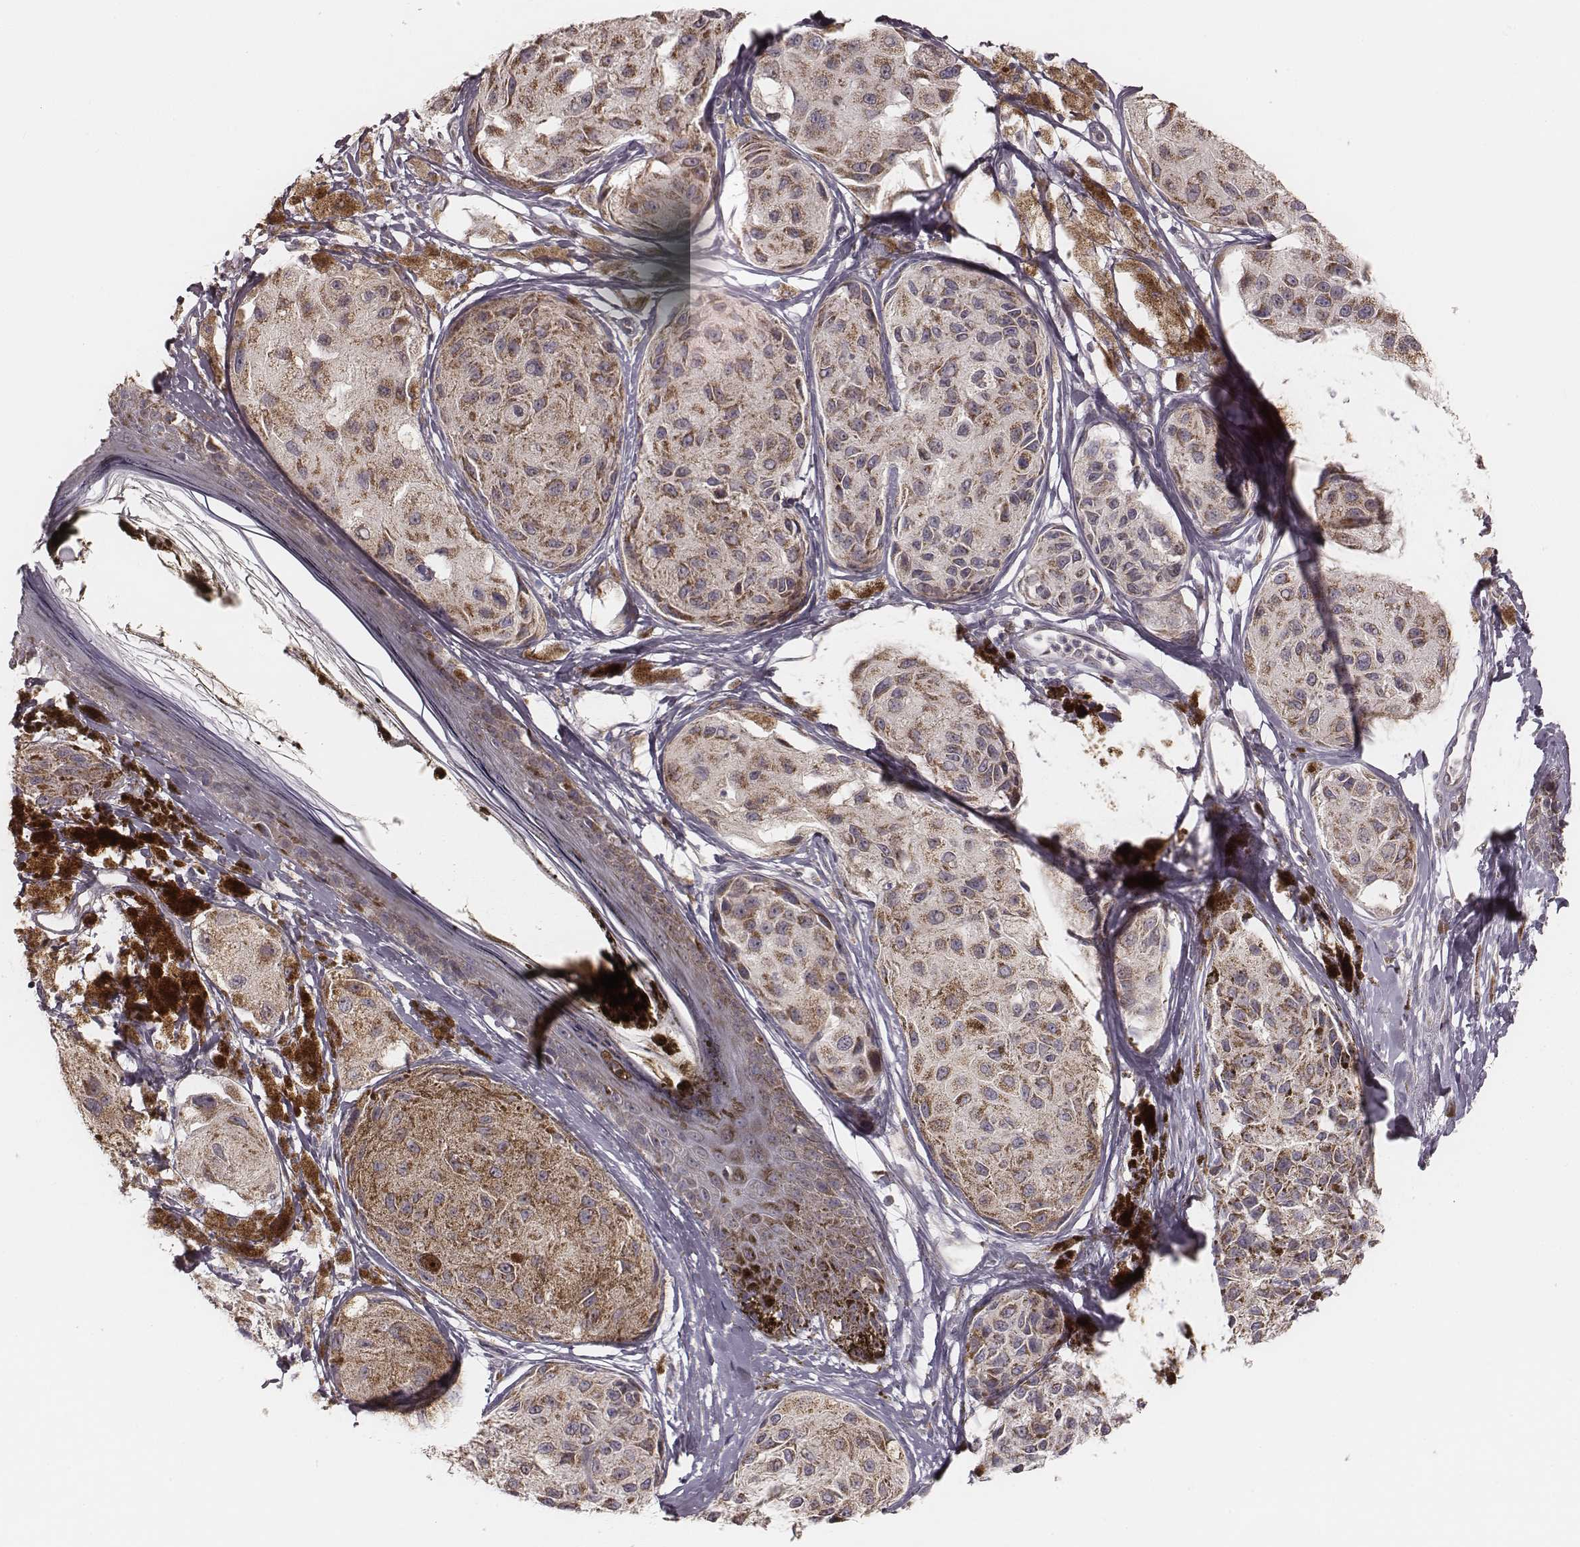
{"staining": {"intensity": "moderate", "quantity": "25%-75%", "location": "cytoplasmic/membranous"}, "tissue": "melanoma", "cell_type": "Tumor cells", "image_type": "cancer", "snomed": [{"axis": "morphology", "description": "Malignant melanoma, NOS"}, {"axis": "topography", "description": "Skin"}], "caption": "The immunohistochemical stain highlights moderate cytoplasmic/membranous expression in tumor cells of melanoma tissue.", "gene": "MRPS27", "patient": {"sex": "female", "age": 38}}